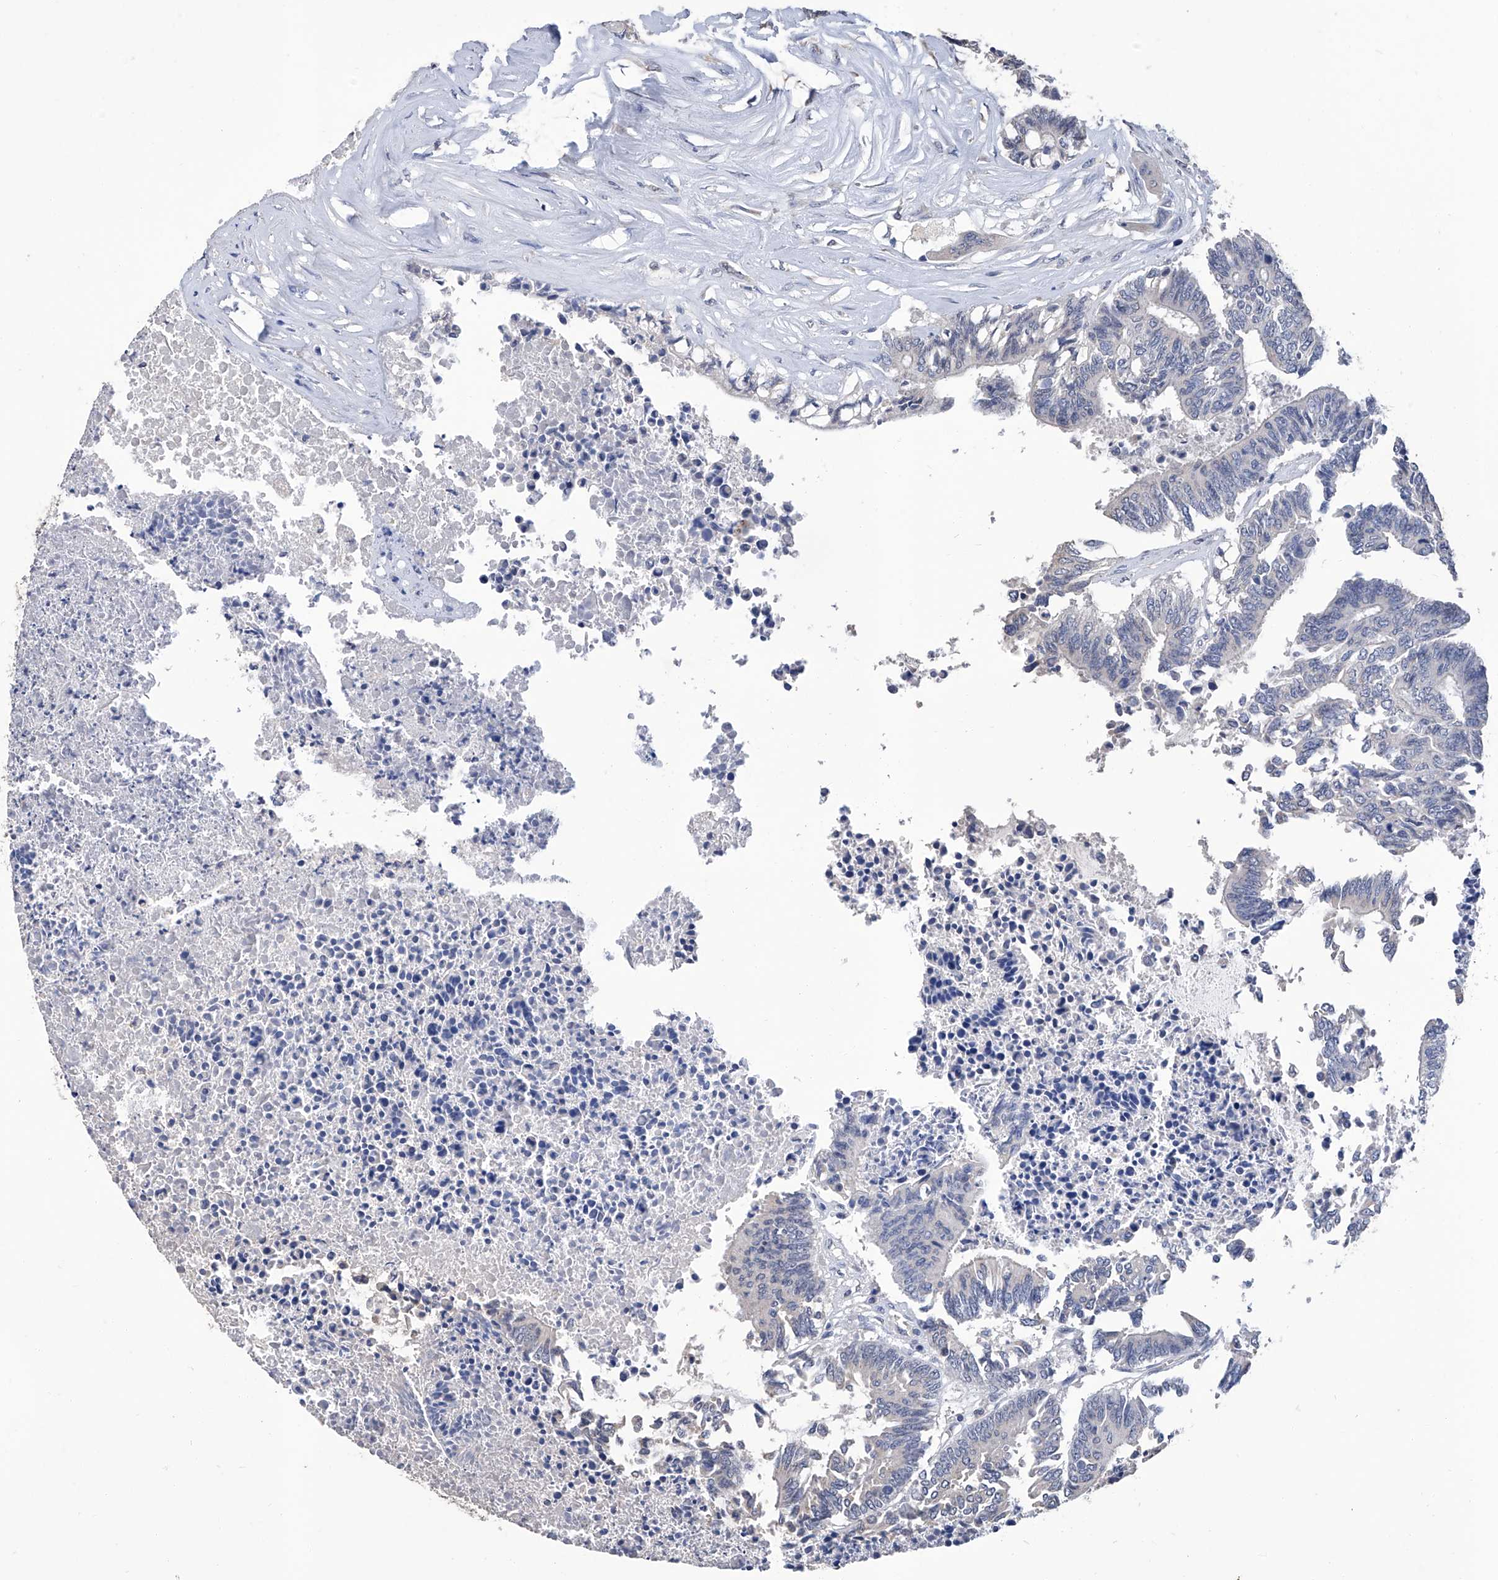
{"staining": {"intensity": "negative", "quantity": "none", "location": "none"}, "tissue": "colorectal cancer", "cell_type": "Tumor cells", "image_type": "cancer", "snomed": [{"axis": "morphology", "description": "Adenocarcinoma, NOS"}, {"axis": "topography", "description": "Rectum"}], "caption": "The photomicrograph demonstrates no significant expression in tumor cells of colorectal cancer. (DAB immunohistochemistry (IHC) visualized using brightfield microscopy, high magnification).", "gene": "GPT", "patient": {"sex": "male", "age": 63}}